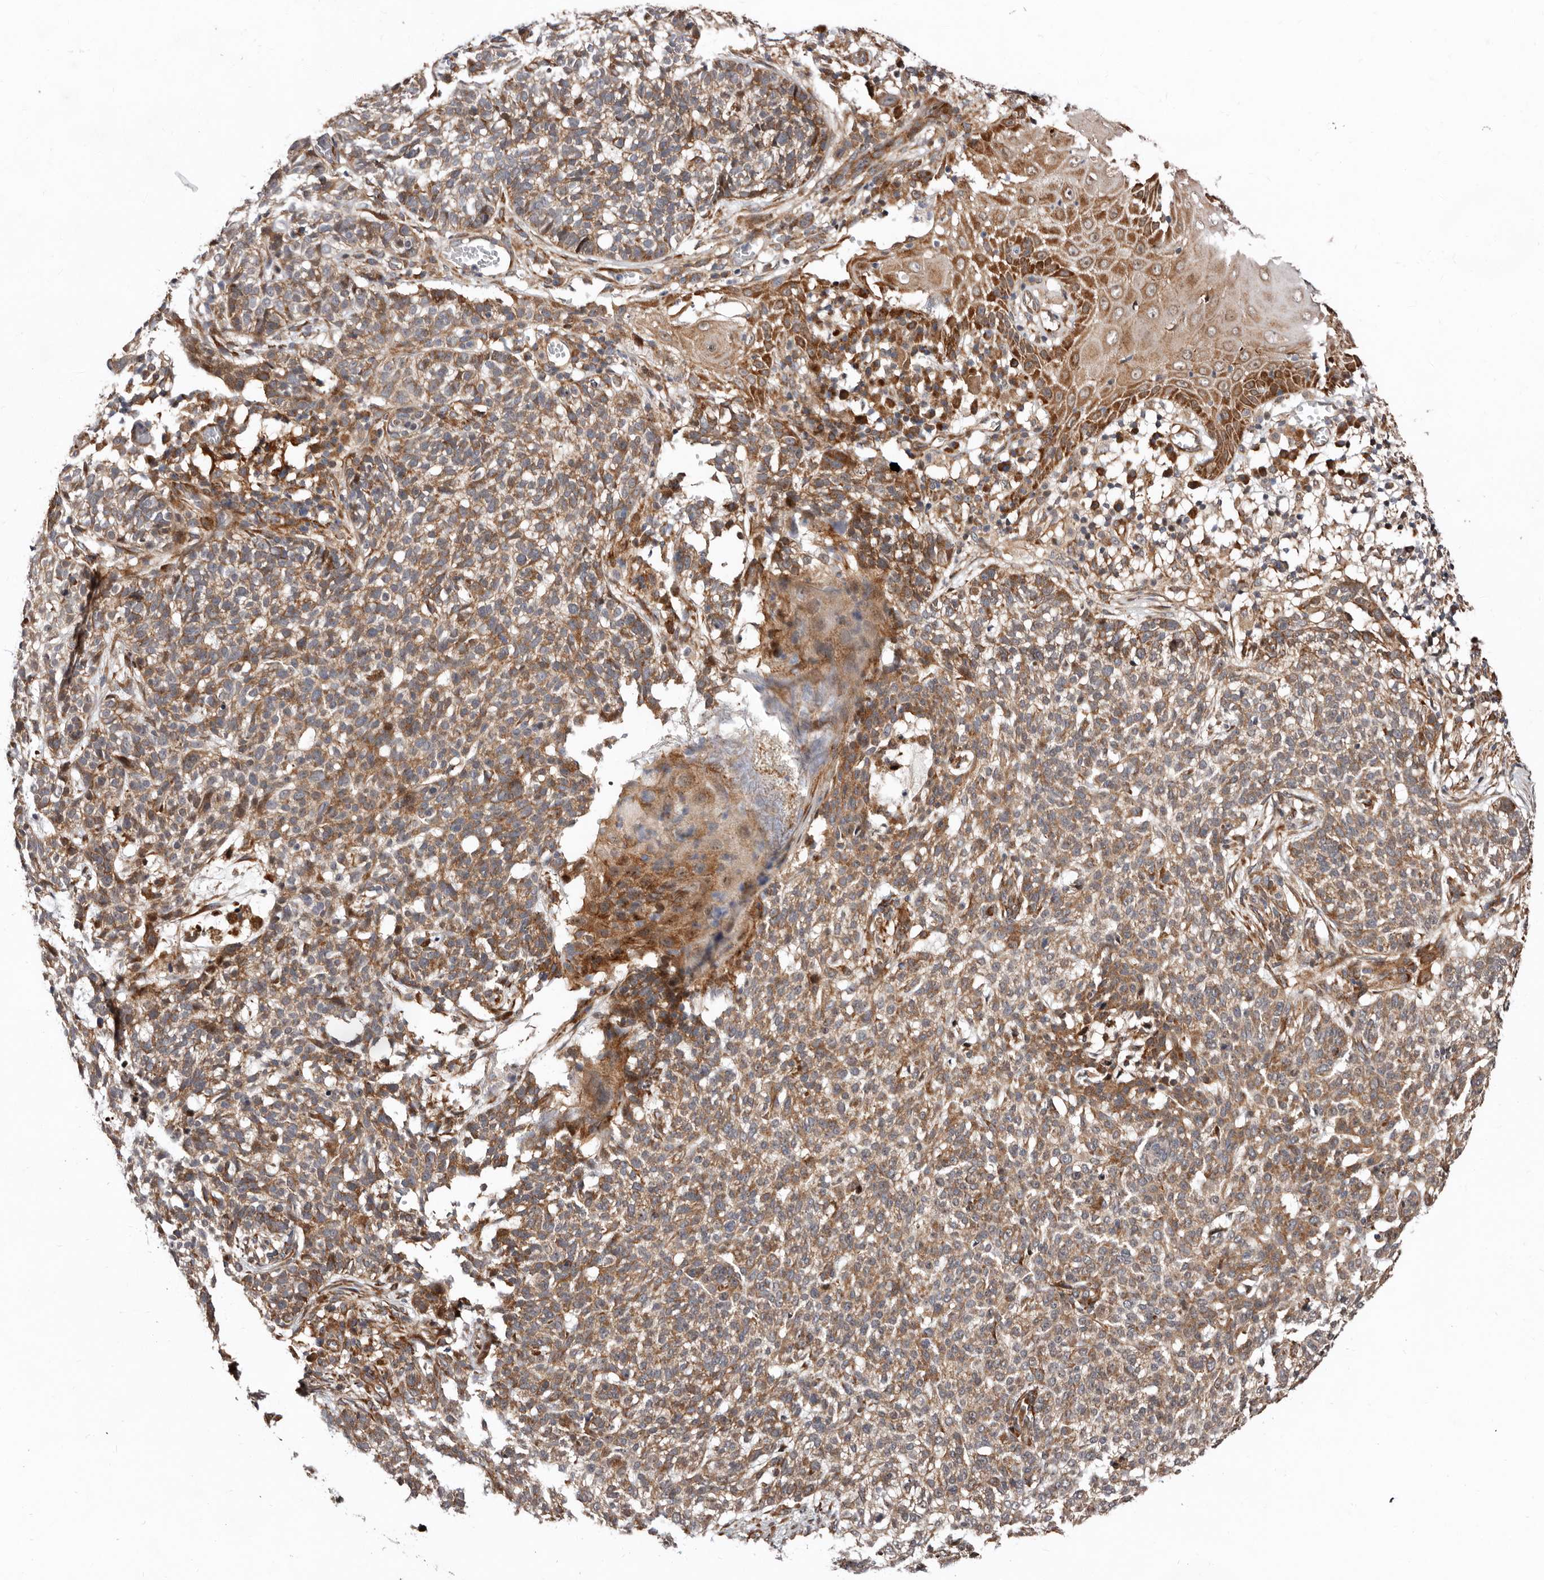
{"staining": {"intensity": "moderate", "quantity": ">75%", "location": "cytoplasmic/membranous"}, "tissue": "skin cancer", "cell_type": "Tumor cells", "image_type": "cancer", "snomed": [{"axis": "morphology", "description": "Basal cell carcinoma"}, {"axis": "topography", "description": "Skin"}], "caption": "Human basal cell carcinoma (skin) stained with a brown dye demonstrates moderate cytoplasmic/membranous positive positivity in about >75% of tumor cells.", "gene": "WEE2", "patient": {"sex": "male", "age": 85}}